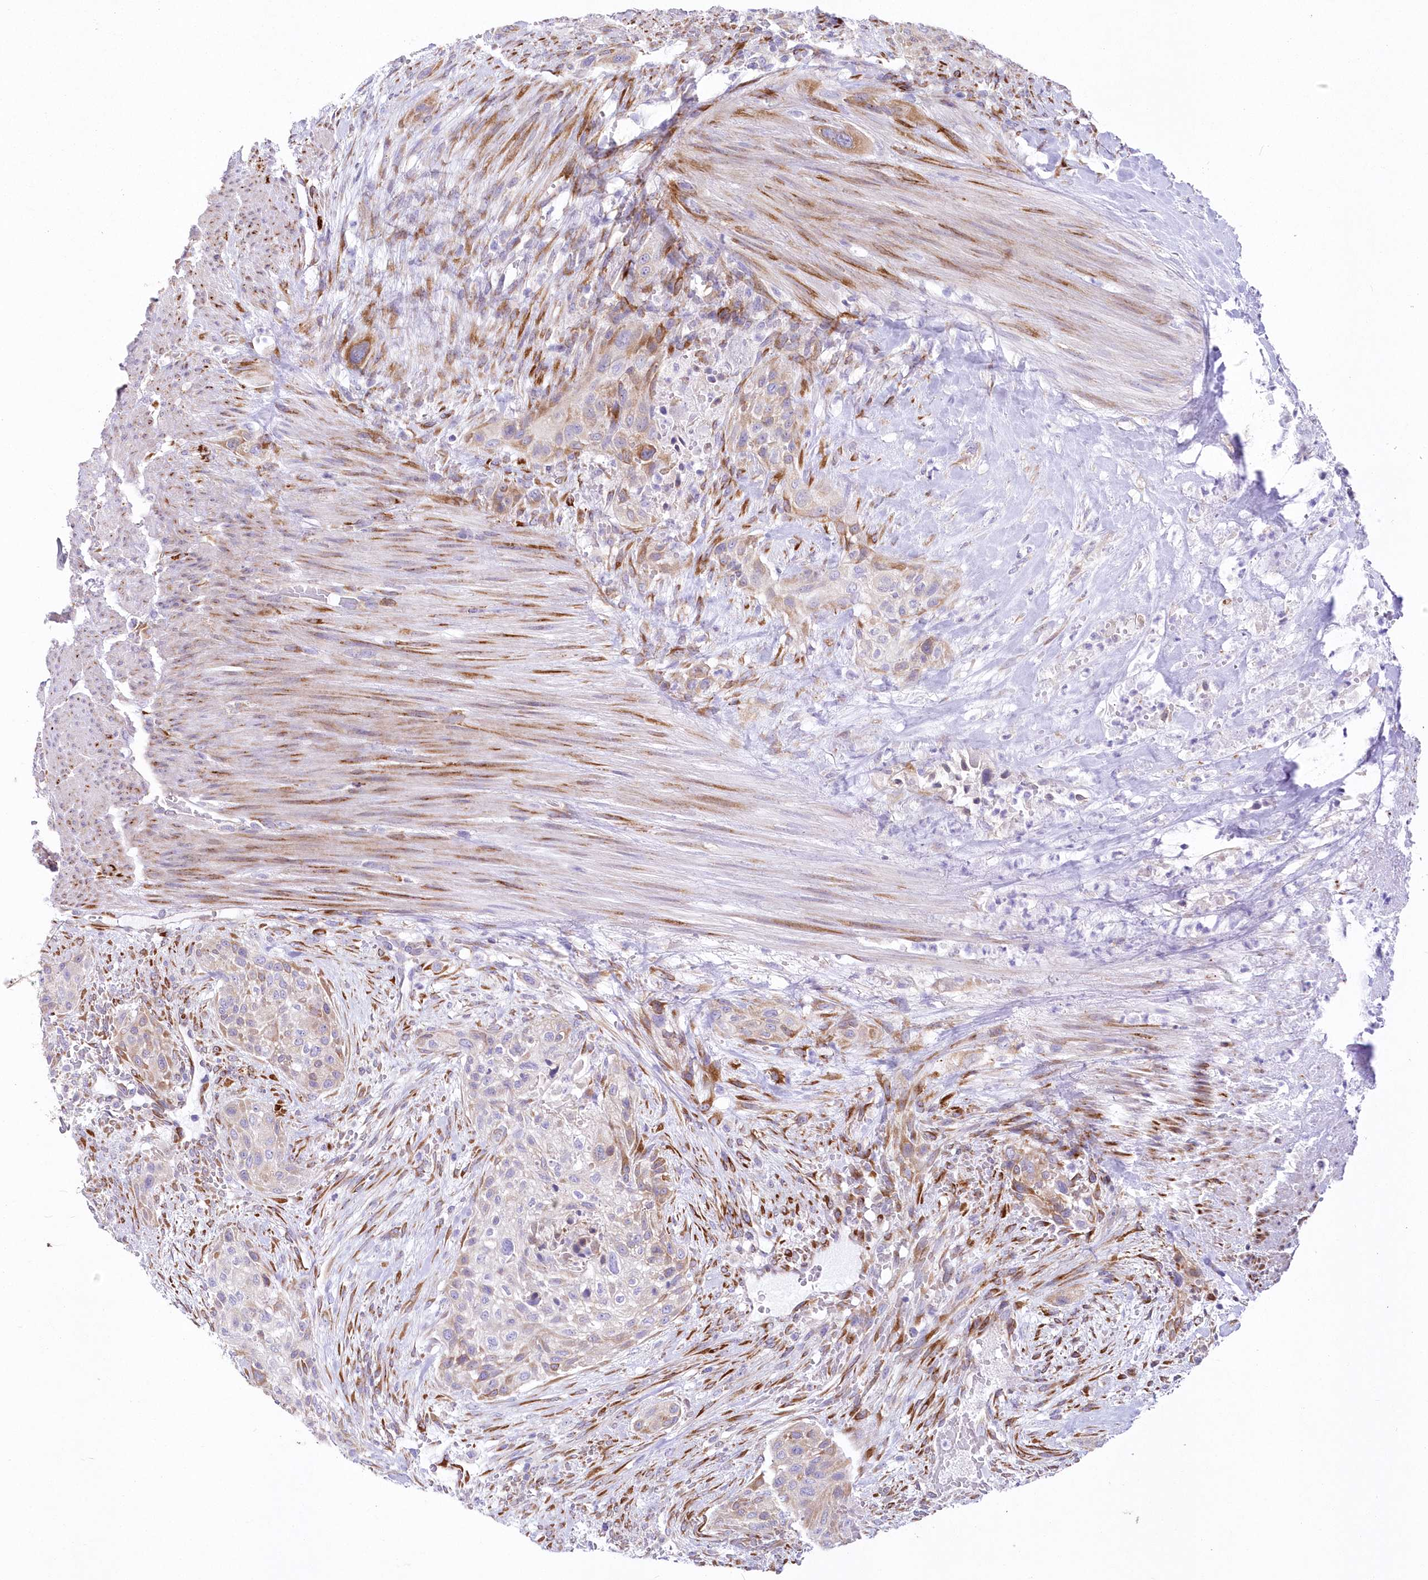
{"staining": {"intensity": "weak", "quantity": "<25%", "location": "cytoplasmic/membranous"}, "tissue": "urothelial cancer", "cell_type": "Tumor cells", "image_type": "cancer", "snomed": [{"axis": "morphology", "description": "Urothelial carcinoma, High grade"}, {"axis": "topography", "description": "Urinary bladder"}], "caption": "The immunohistochemistry micrograph has no significant staining in tumor cells of urothelial cancer tissue. (DAB IHC, high magnification).", "gene": "YTHDC2", "patient": {"sex": "male", "age": 35}}